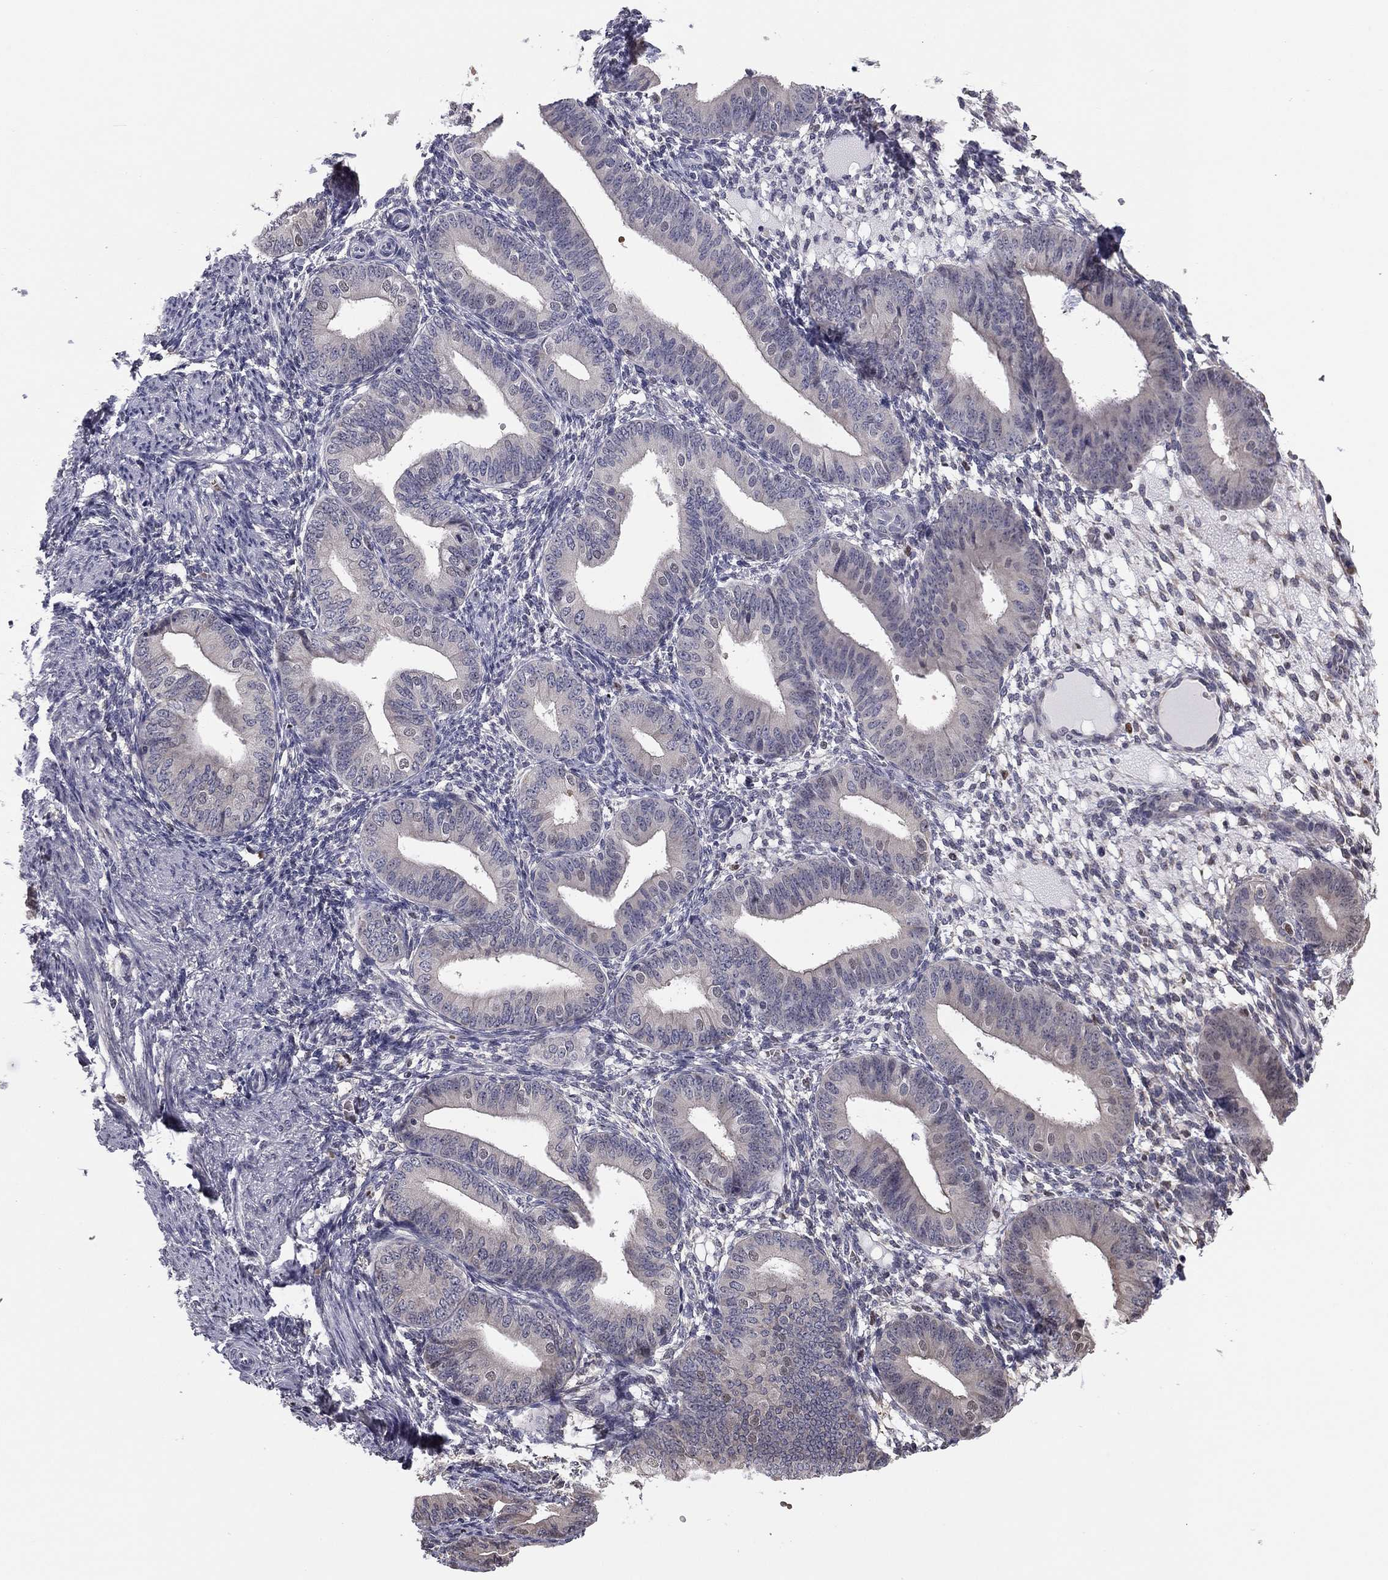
{"staining": {"intensity": "negative", "quantity": "none", "location": "none"}, "tissue": "endometrium", "cell_type": "Cells in endometrial stroma", "image_type": "normal", "snomed": [{"axis": "morphology", "description": "Normal tissue, NOS"}, {"axis": "topography", "description": "Endometrium"}], "caption": "An image of endometrium stained for a protein exhibits no brown staining in cells in endometrial stroma. The staining was performed using DAB (3,3'-diaminobenzidine) to visualize the protein expression in brown, while the nuclei were stained in blue with hematoxylin (Magnification: 20x).", "gene": "HSPB2", "patient": {"sex": "female", "age": 39}}